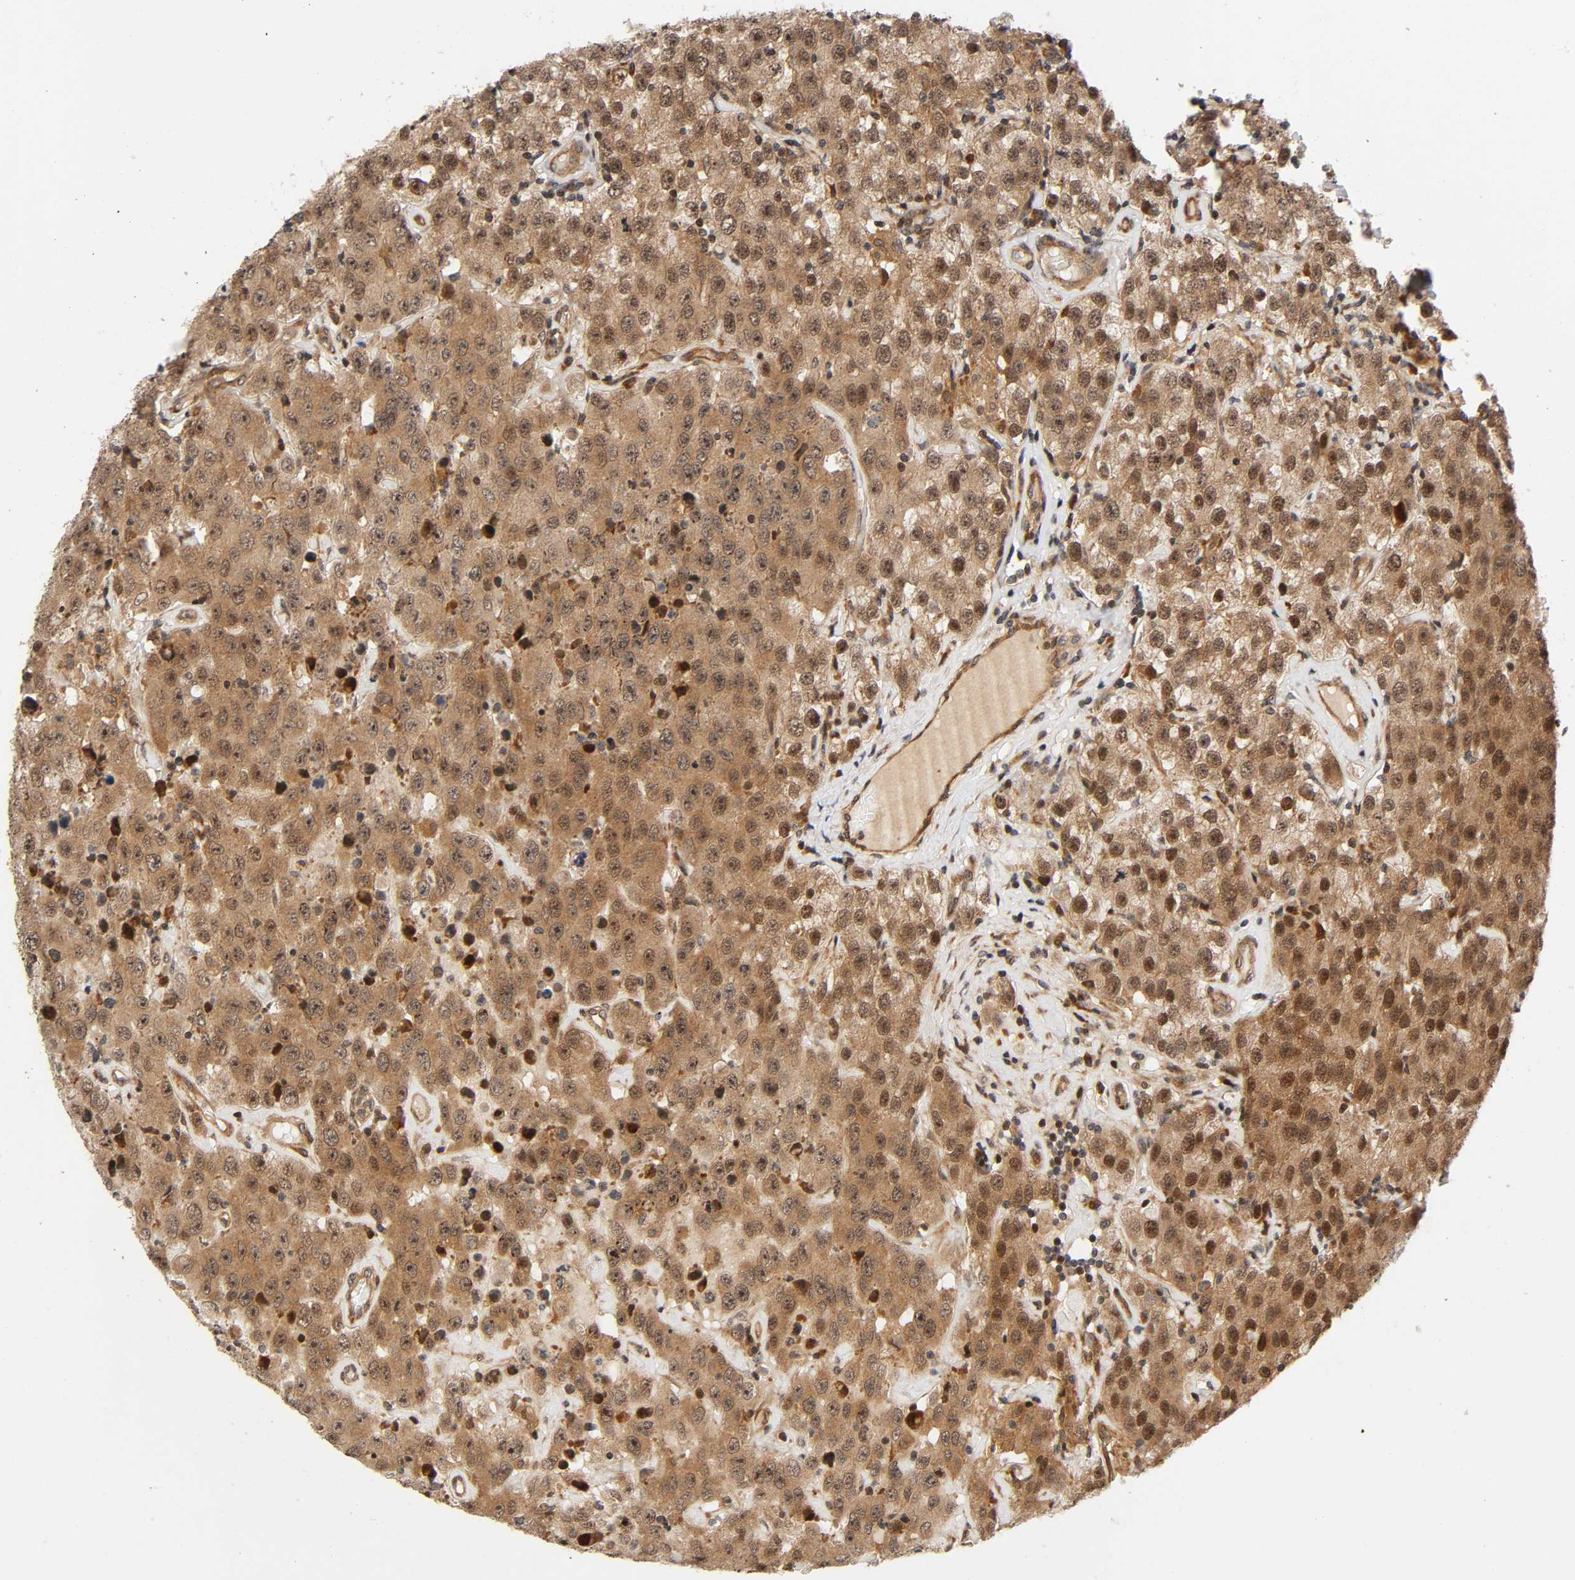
{"staining": {"intensity": "moderate", "quantity": ">75%", "location": "cytoplasmic/membranous,nuclear"}, "tissue": "testis cancer", "cell_type": "Tumor cells", "image_type": "cancer", "snomed": [{"axis": "morphology", "description": "Seminoma, NOS"}, {"axis": "topography", "description": "Testis"}], "caption": "IHC histopathology image of human seminoma (testis) stained for a protein (brown), which demonstrates medium levels of moderate cytoplasmic/membranous and nuclear staining in approximately >75% of tumor cells.", "gene": "IQCJ-SCHIP1", "patient": {"sex": "male", "age": 52}}